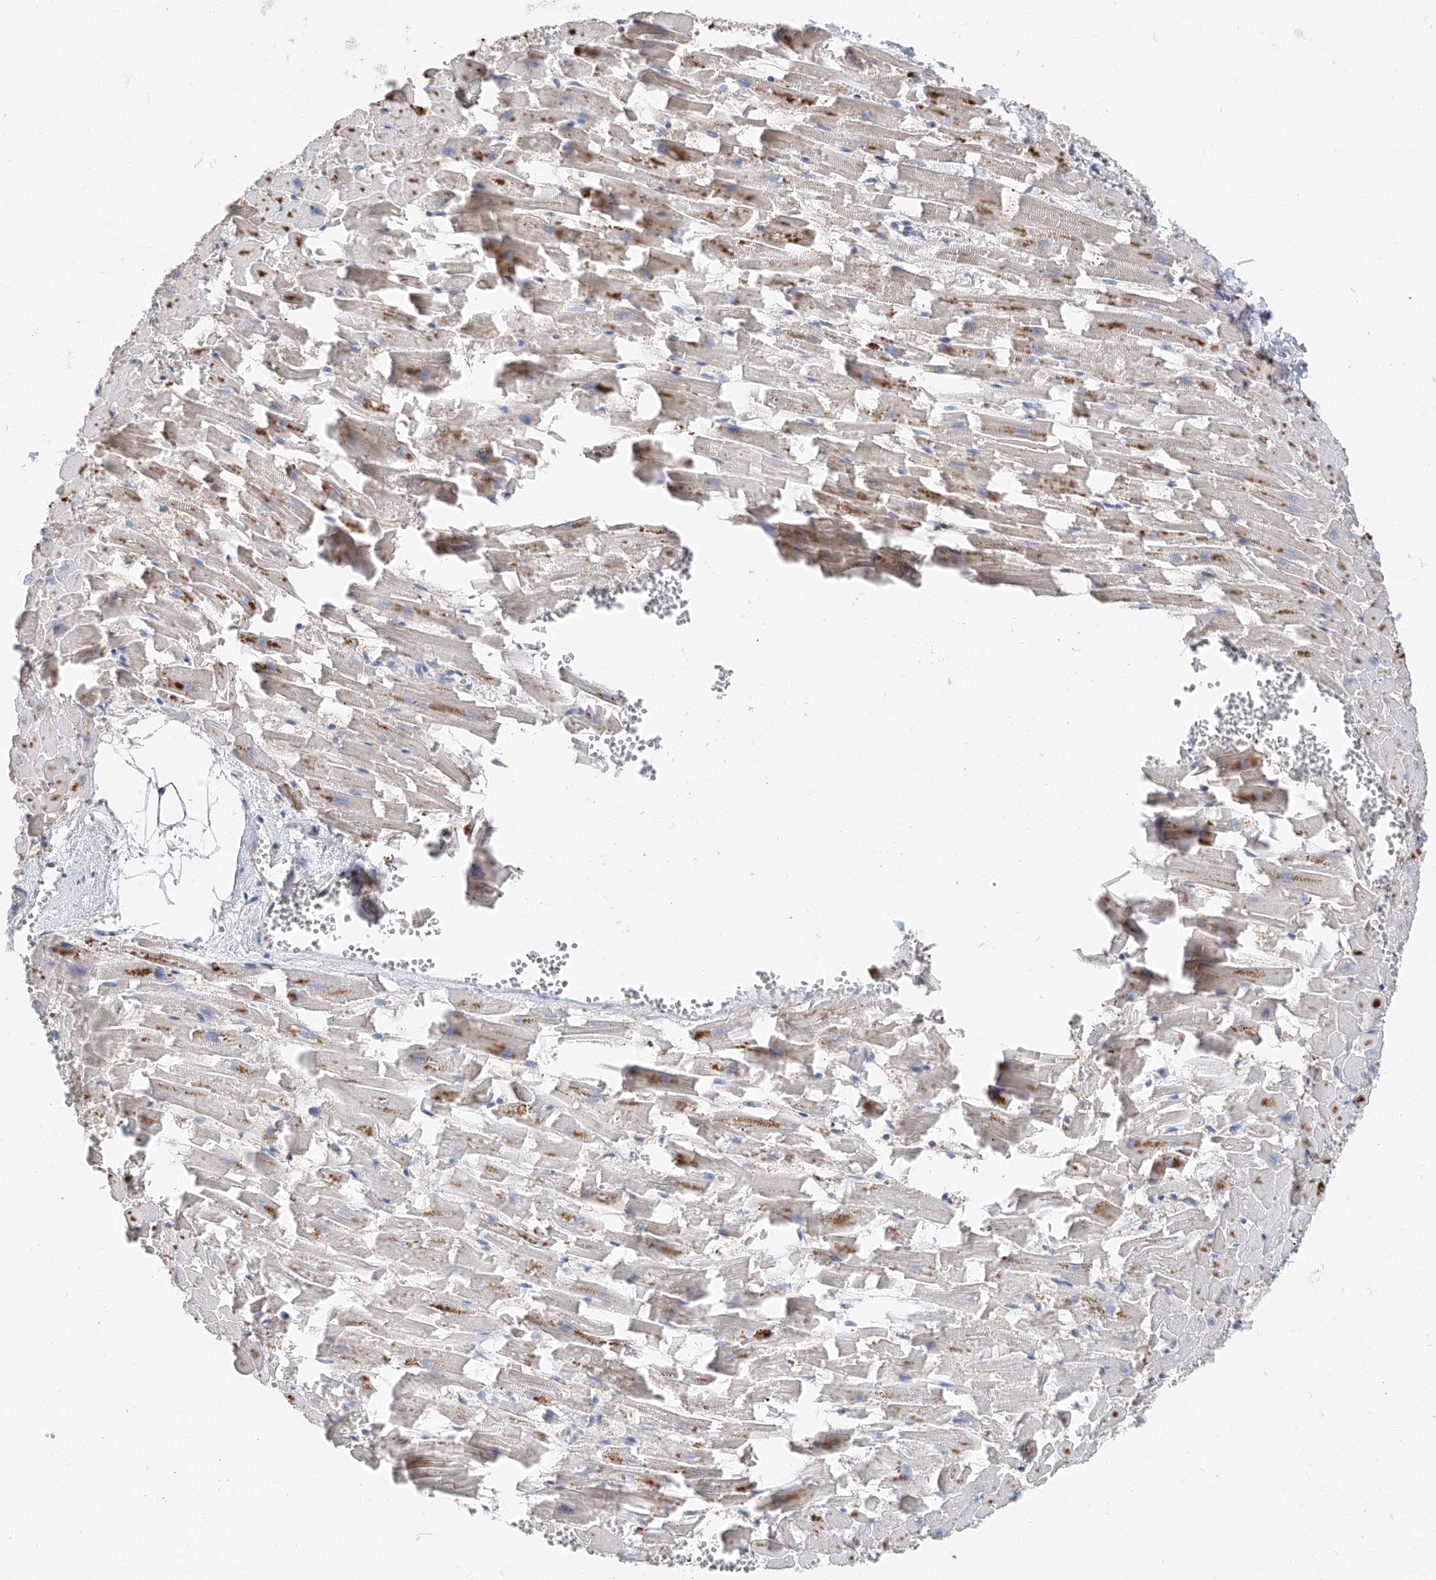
{"staining": {"intensity": "moderate", "quantity": "25%-75%", "location": "cytoplasmic/membranous"}, "tissue": "heart muscle", "cell_type": "Cardiomyocytes", "image_type": "normal", "snomed": [{"axis": "morphology", "description": "Normal tissue, NOS"}, {"axis": "topography", "description": "Heart"}], "caption": "Protein positivity by immunohistochemistry (IHC) displays moderate cytoplasmic/membranous staining in approximately 25%-75% of cardiomyocytes in benign heart muscle. Nuclei are stained in blue.", "gene": "FUCA2", "patient": {"sex": "female", "age": 64}}